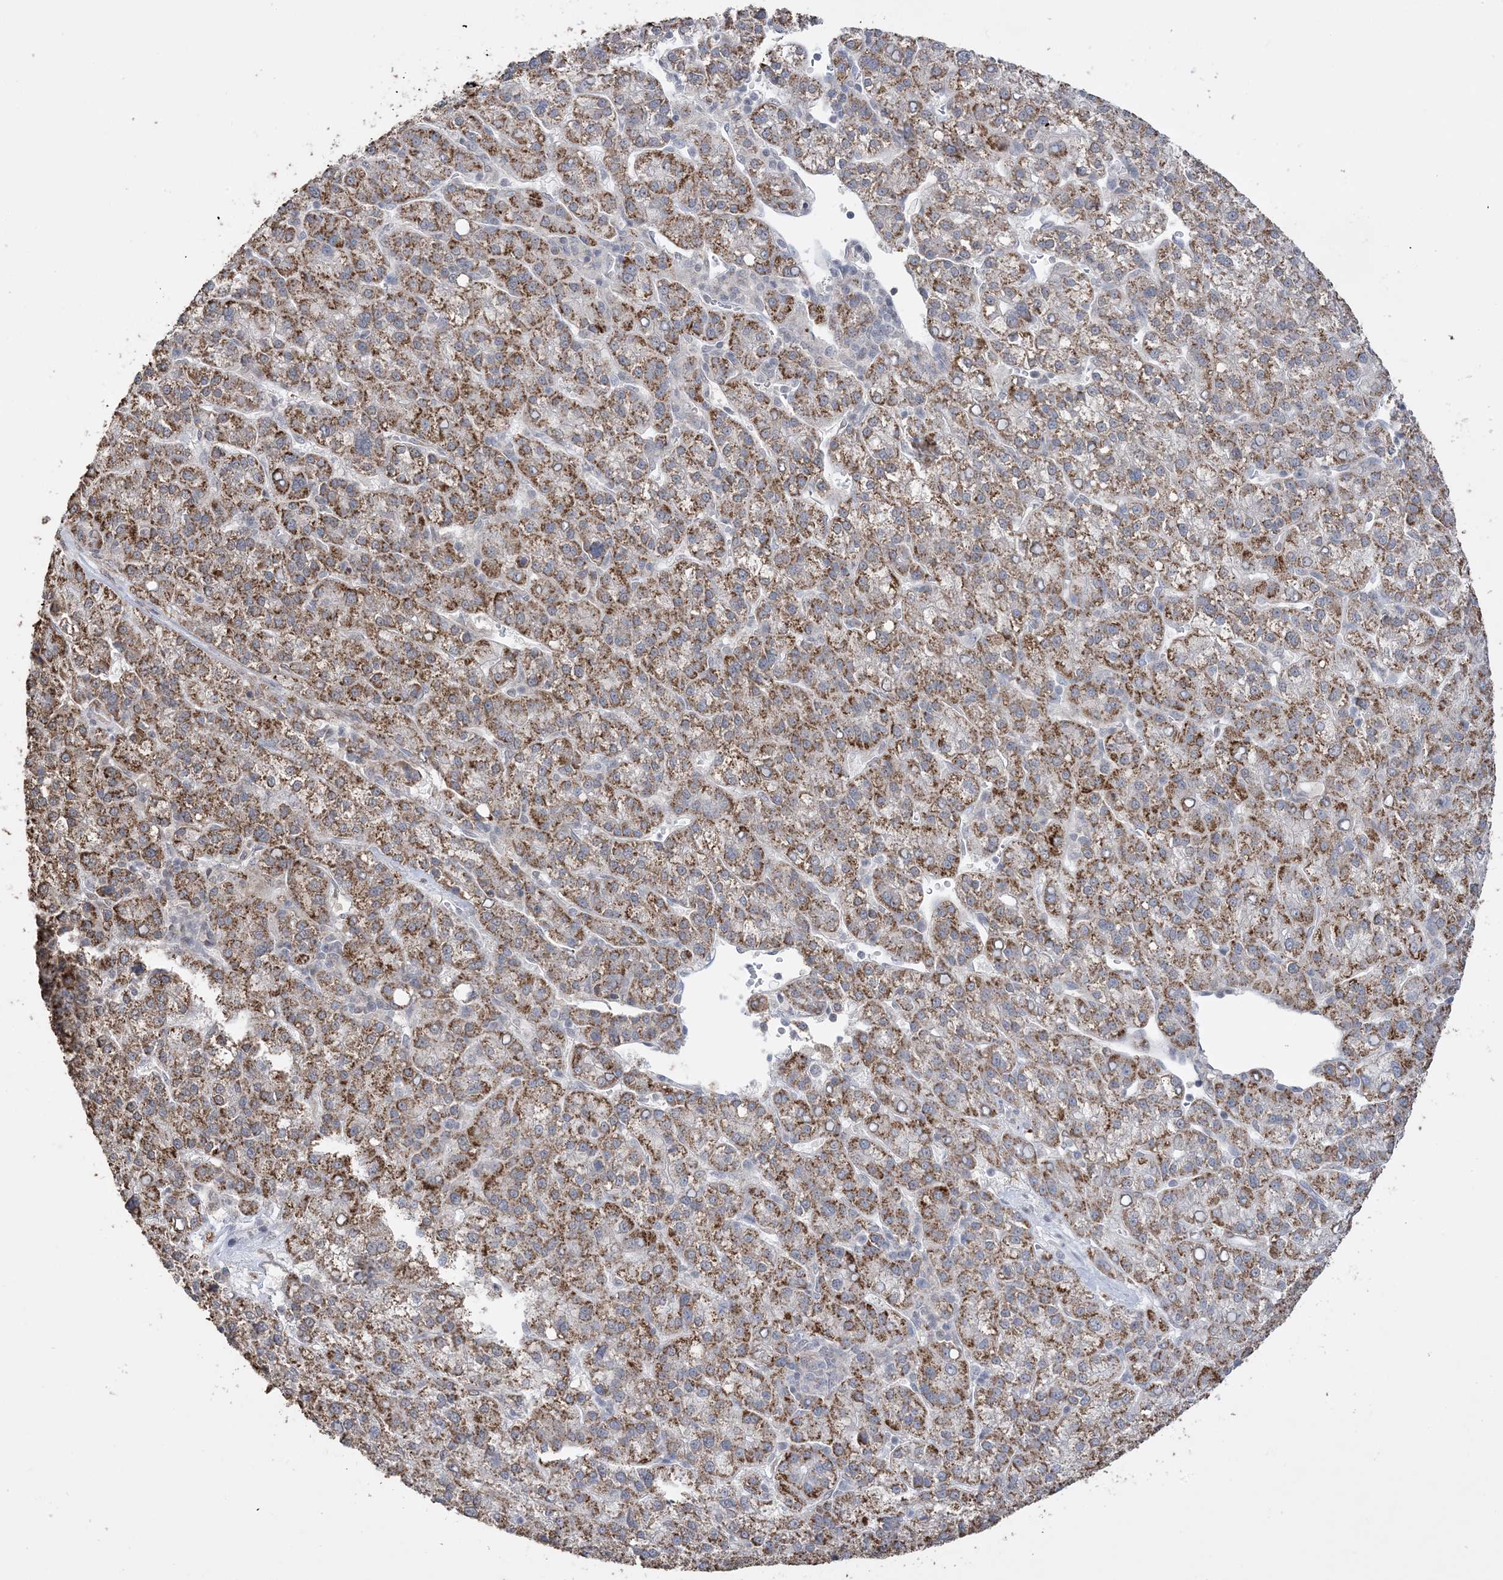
{"staining": {"intensity": "moderate", "quantity": ">75%", "location": "cytoplasmic/membranous"}, "tissue": "liver cancer", "cell_type": "Tumor cells", "image_type": "cancer", "snomed": [{"axis": "morphology", "description": "Carcinoma, Hepatocellular, NOS"}, {"axis": "topography", "description": "Liver"}], "caption": "This photomicrograph demonstrates IHC staining of human hepatocellular carcinoma (liver), with medium moderate cytoplasmic/membranous expression in approximately >75% of tumor cells.", "gene": "XRN1", "patient": {"sex": "female", "age": 58}}